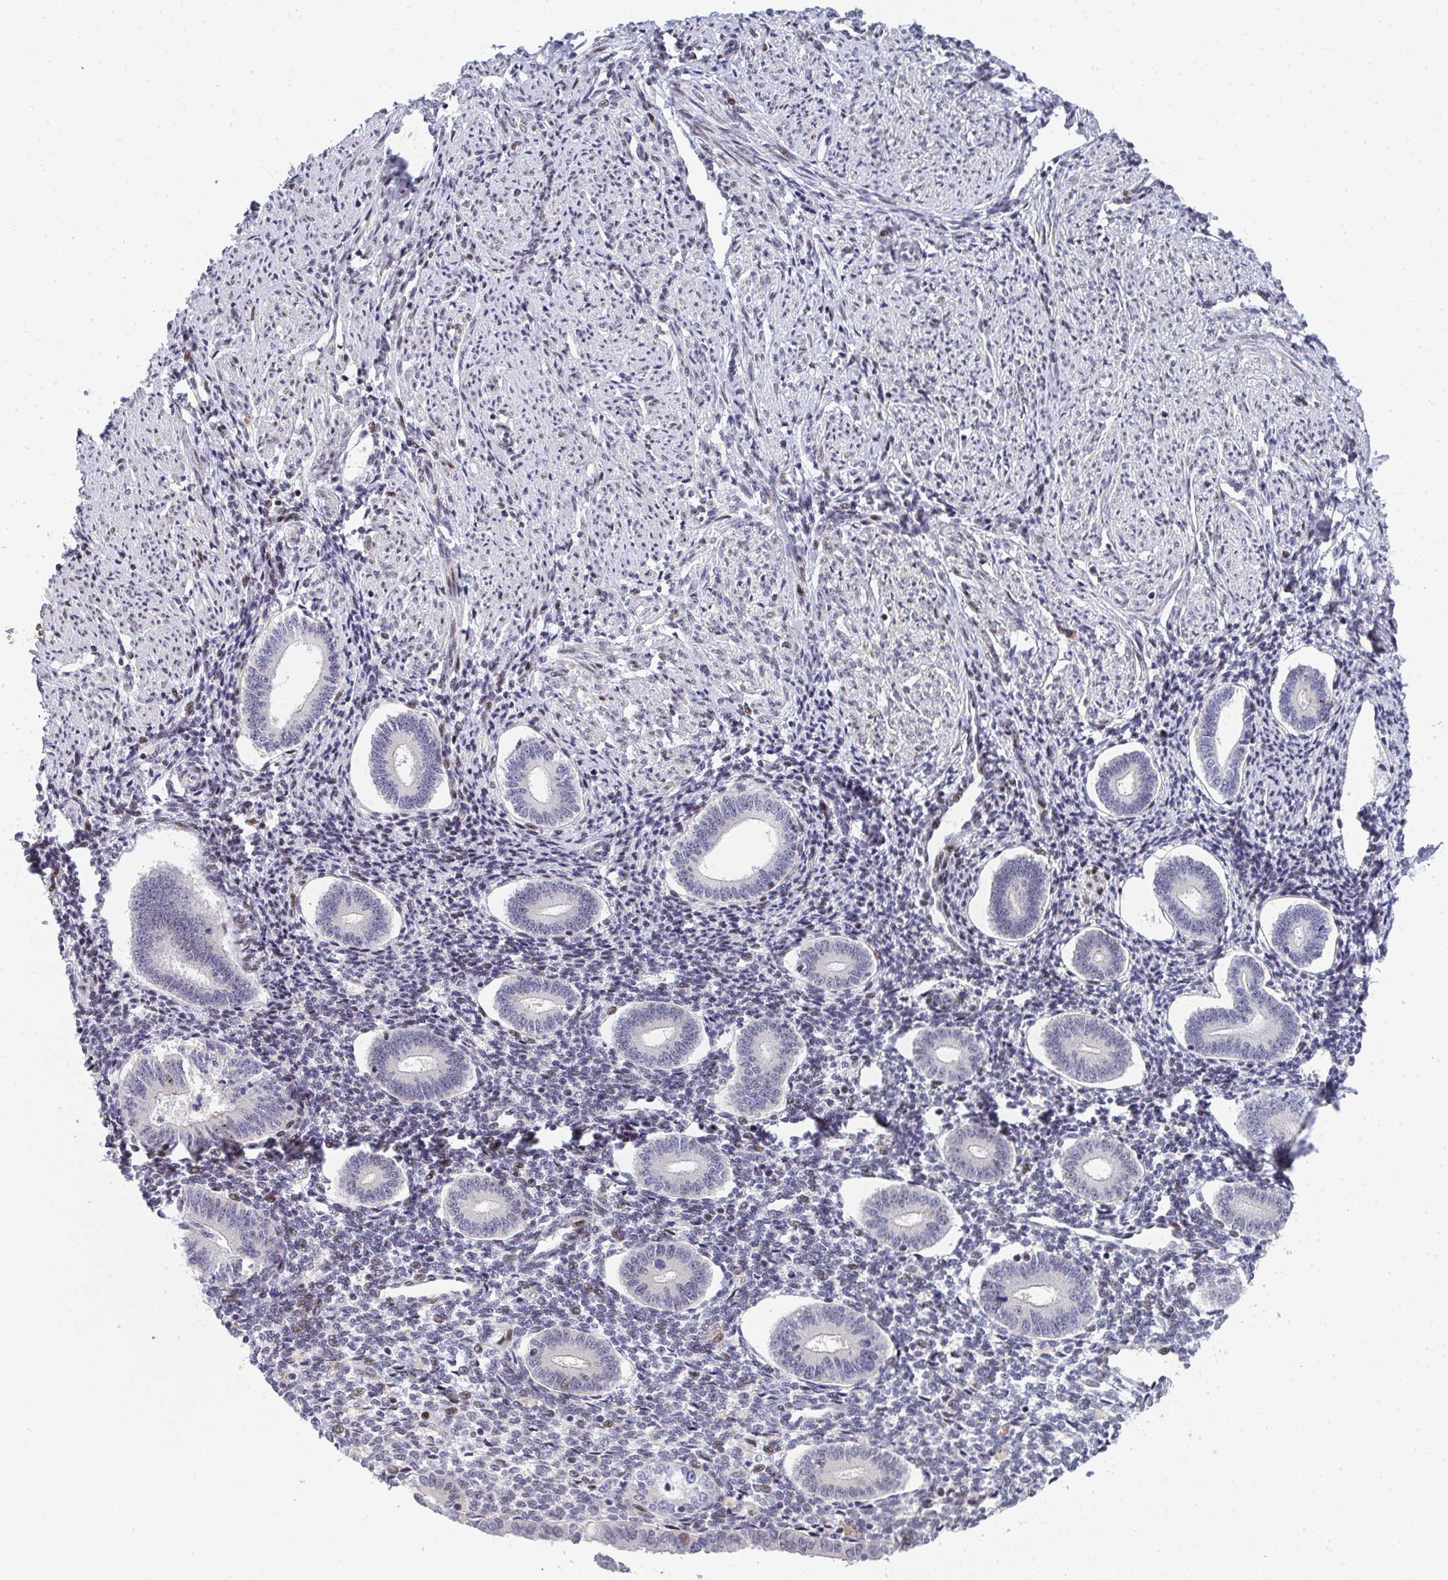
{"staining": {"intensity": "moderate", "quantity": "<25%", "location": "nuclear"}, "tissue": "endometrium", "cell_type": "Cells in endometrial stroma", "image_type": "normal", "snomed": [{"axis": "morphology", "description": "Normal tissue, NOS"}, {"axis": "topography", "description": "Endometrium"}], "caption": "This histopathology image displays IHC staining of benign human endometrium, with low moderate nuclear positivity in about <25% of cells in endometrial stroma.", "gene": "ZIC3", "patient": {"sex": "female", "age": 40}}